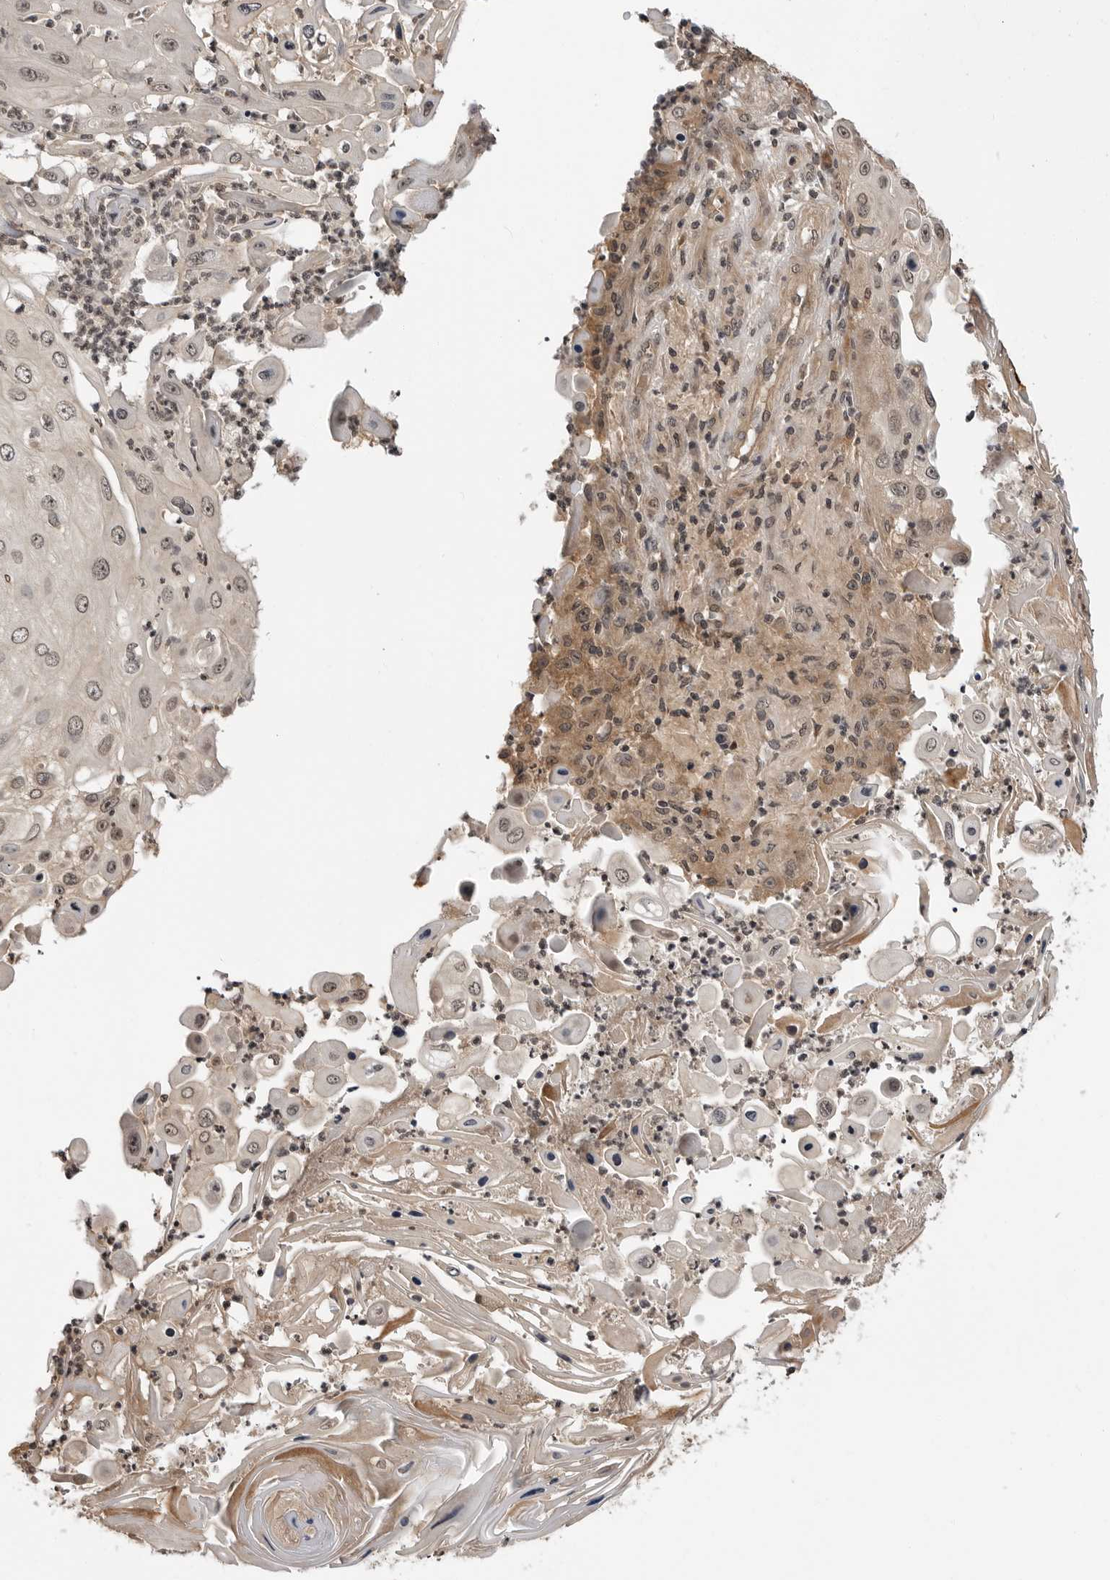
{"staining": {"intensity": "weak", "quantity": "25%-75%", "location": "cytoplasmic/membranous,nuclear"}, "tissue": "skin cancer", "cell_type": "Tumor cells", "image_type": "cancer", "snomed": [{"axis": "morphology", "description": "Squamous cell carcinoma, NOS"}, {"axis": "topography", "description": "Skin"}], "caption": "Immunohistochemical staining of skin squamous cell carcinoma shows low levels of weak cytoplasmic/membranous and nuclear protein staining in approximately 25%-75% of tumor cells. The staining was performed using DAB (3,3'-diaminobenzidine), with brown indicating positive protein expression. Nuclei are stained blue with hematoxylin.", "gene": "IL24", "patient": {"sex": "female", "age": 44}}